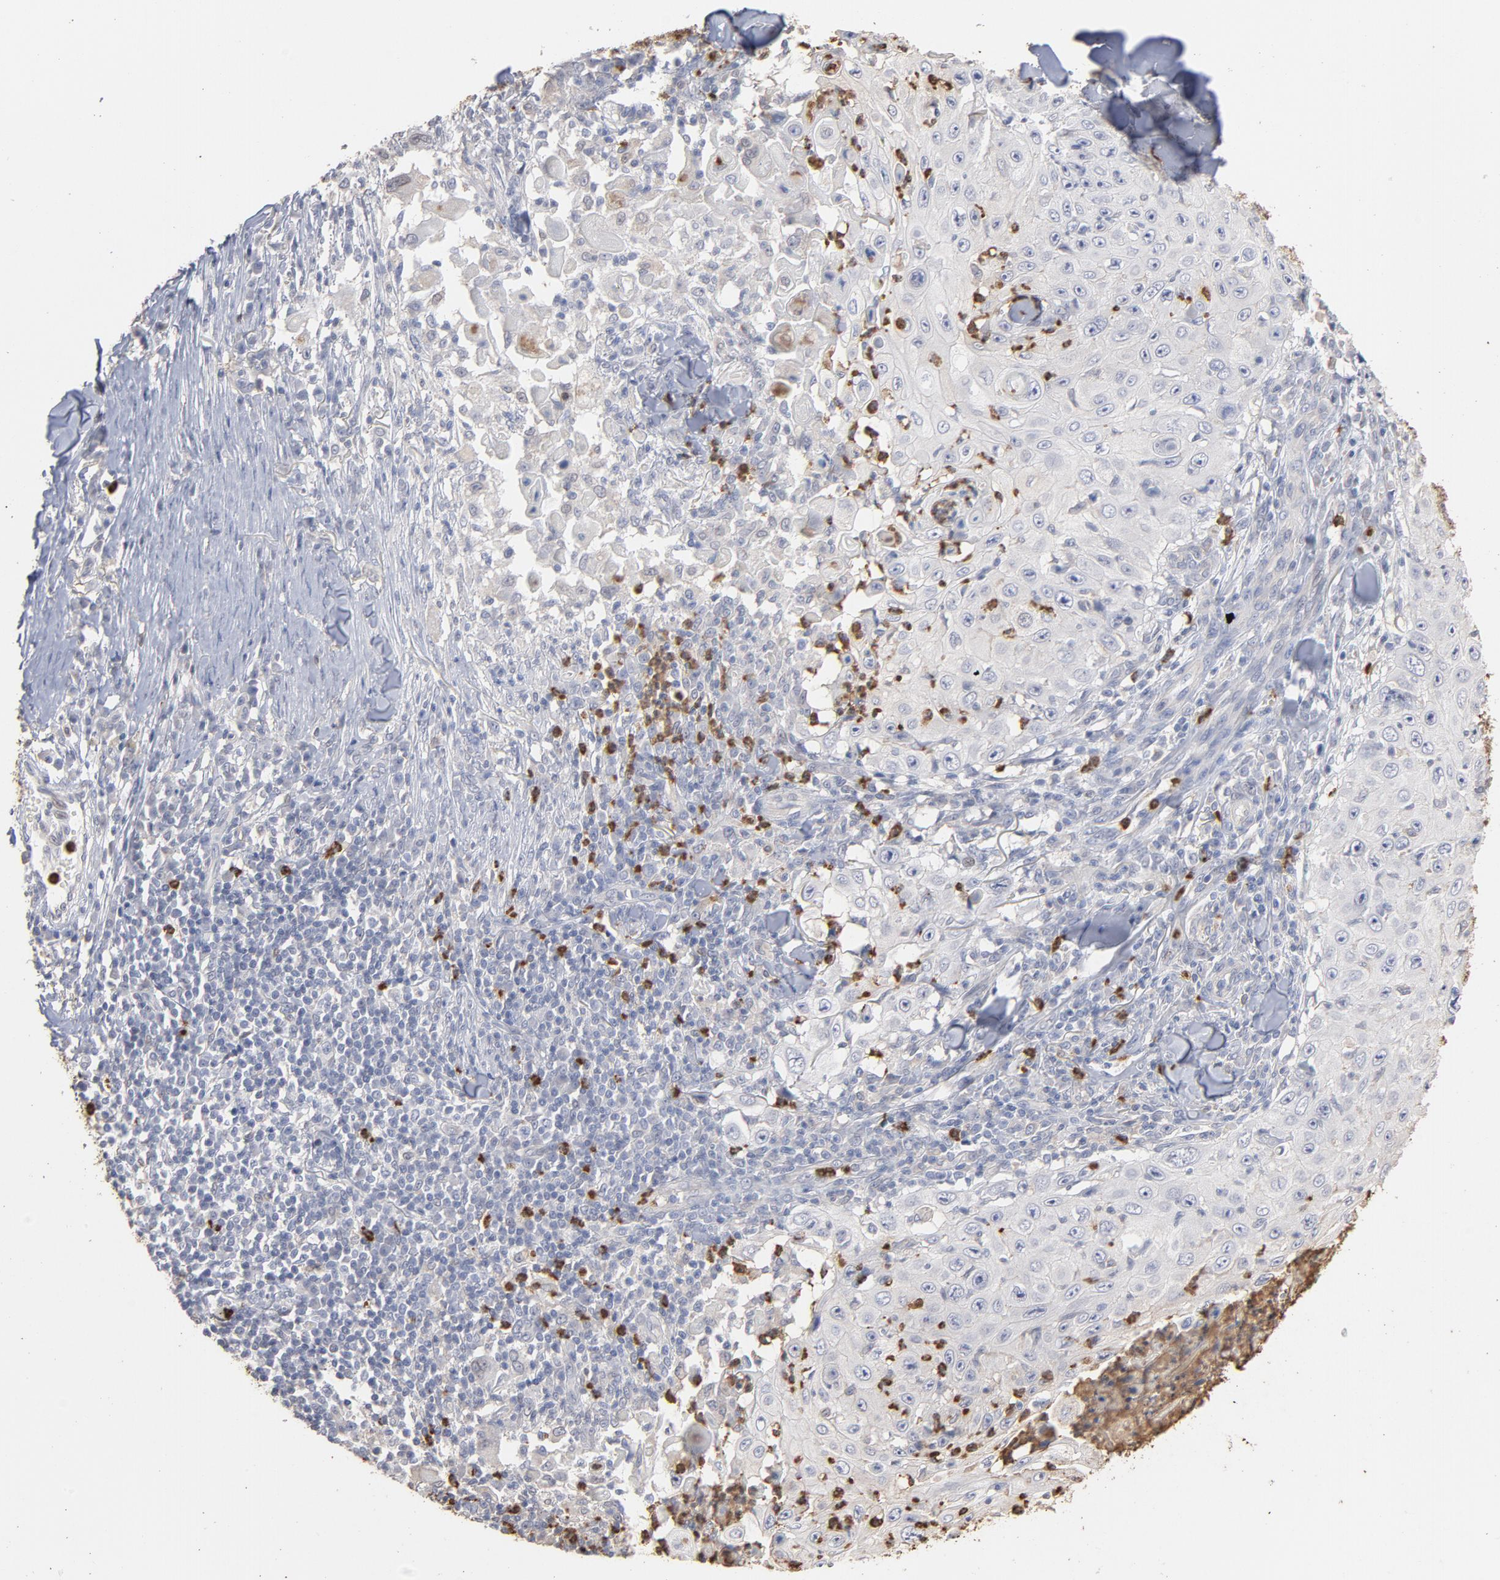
{"staining": {"intensity": "negative", "quantity": "none", "location": "none"}, "tissue": "skin cancer", "cell_type": "Tumor cells", "image_type": "cancer", "snomed": [{"axis": "morphology", "description": "Squamous cell carcinoma, NOS"}, {"axis": "topography", "description": "Skin"}], "caption": "IHC histopathology image of squamous cell carcinoma (skin) stained for a protein (brown), which exhibits no staining in tumor cells.", "gene": "PNMA1", "patient": {"sex": "male", "age": 86}}